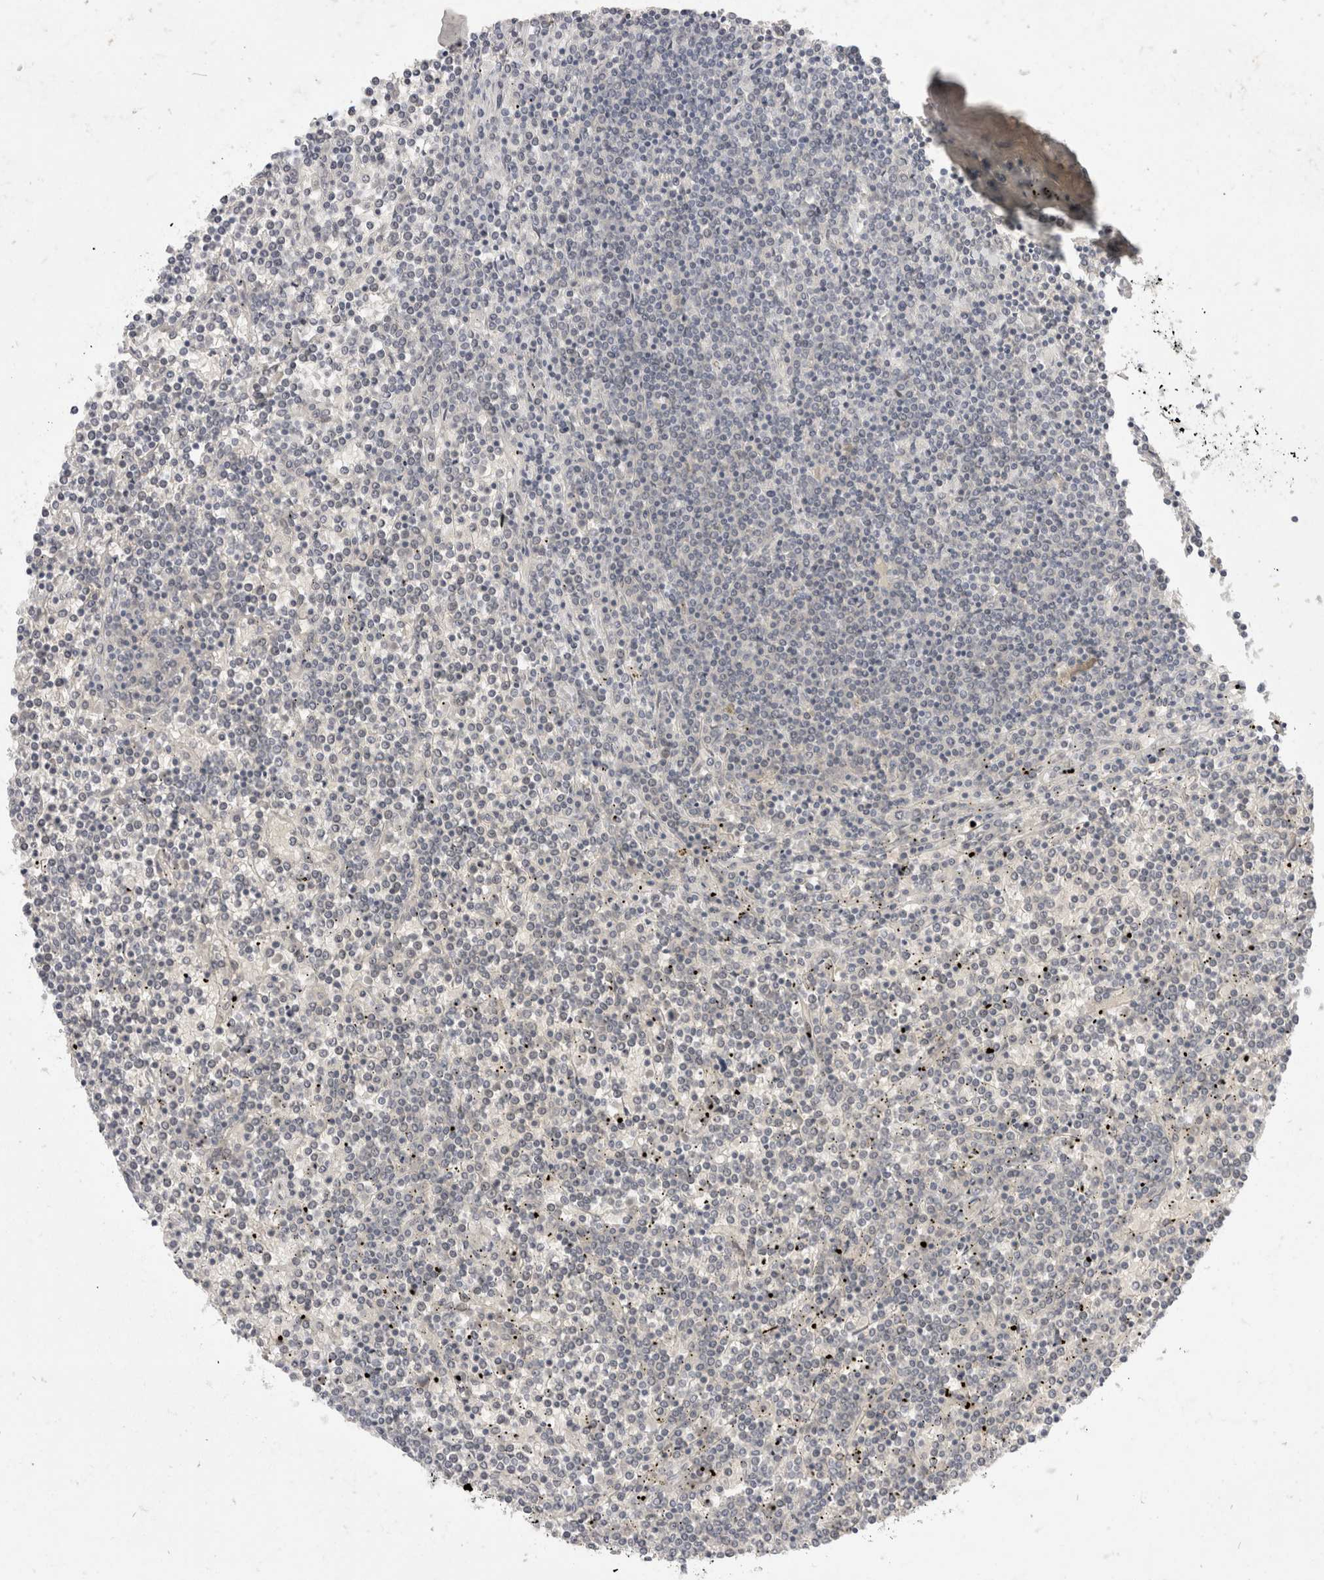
{"staining": {"intensity": "negative", "quantity": "none", "location": "none"}, "tissue": "lymphoma", "cell_type": "Tumor cells", "image_type": "cancer", "snomed": [{"axis": "morphology", "description": "Malignant lymphoma, non-Hodgkin's type, Low grade"}, {"axis": "topography", "description": "Spleen"}], "caption": "DAB immunohistochemical staining of malignant lymphoma, non-Hodgkin's type (low-grade) displays no significant staining in tumor cells.", "gene": "TOM1L2", "patient": {"sex": "female", "age": 19}}